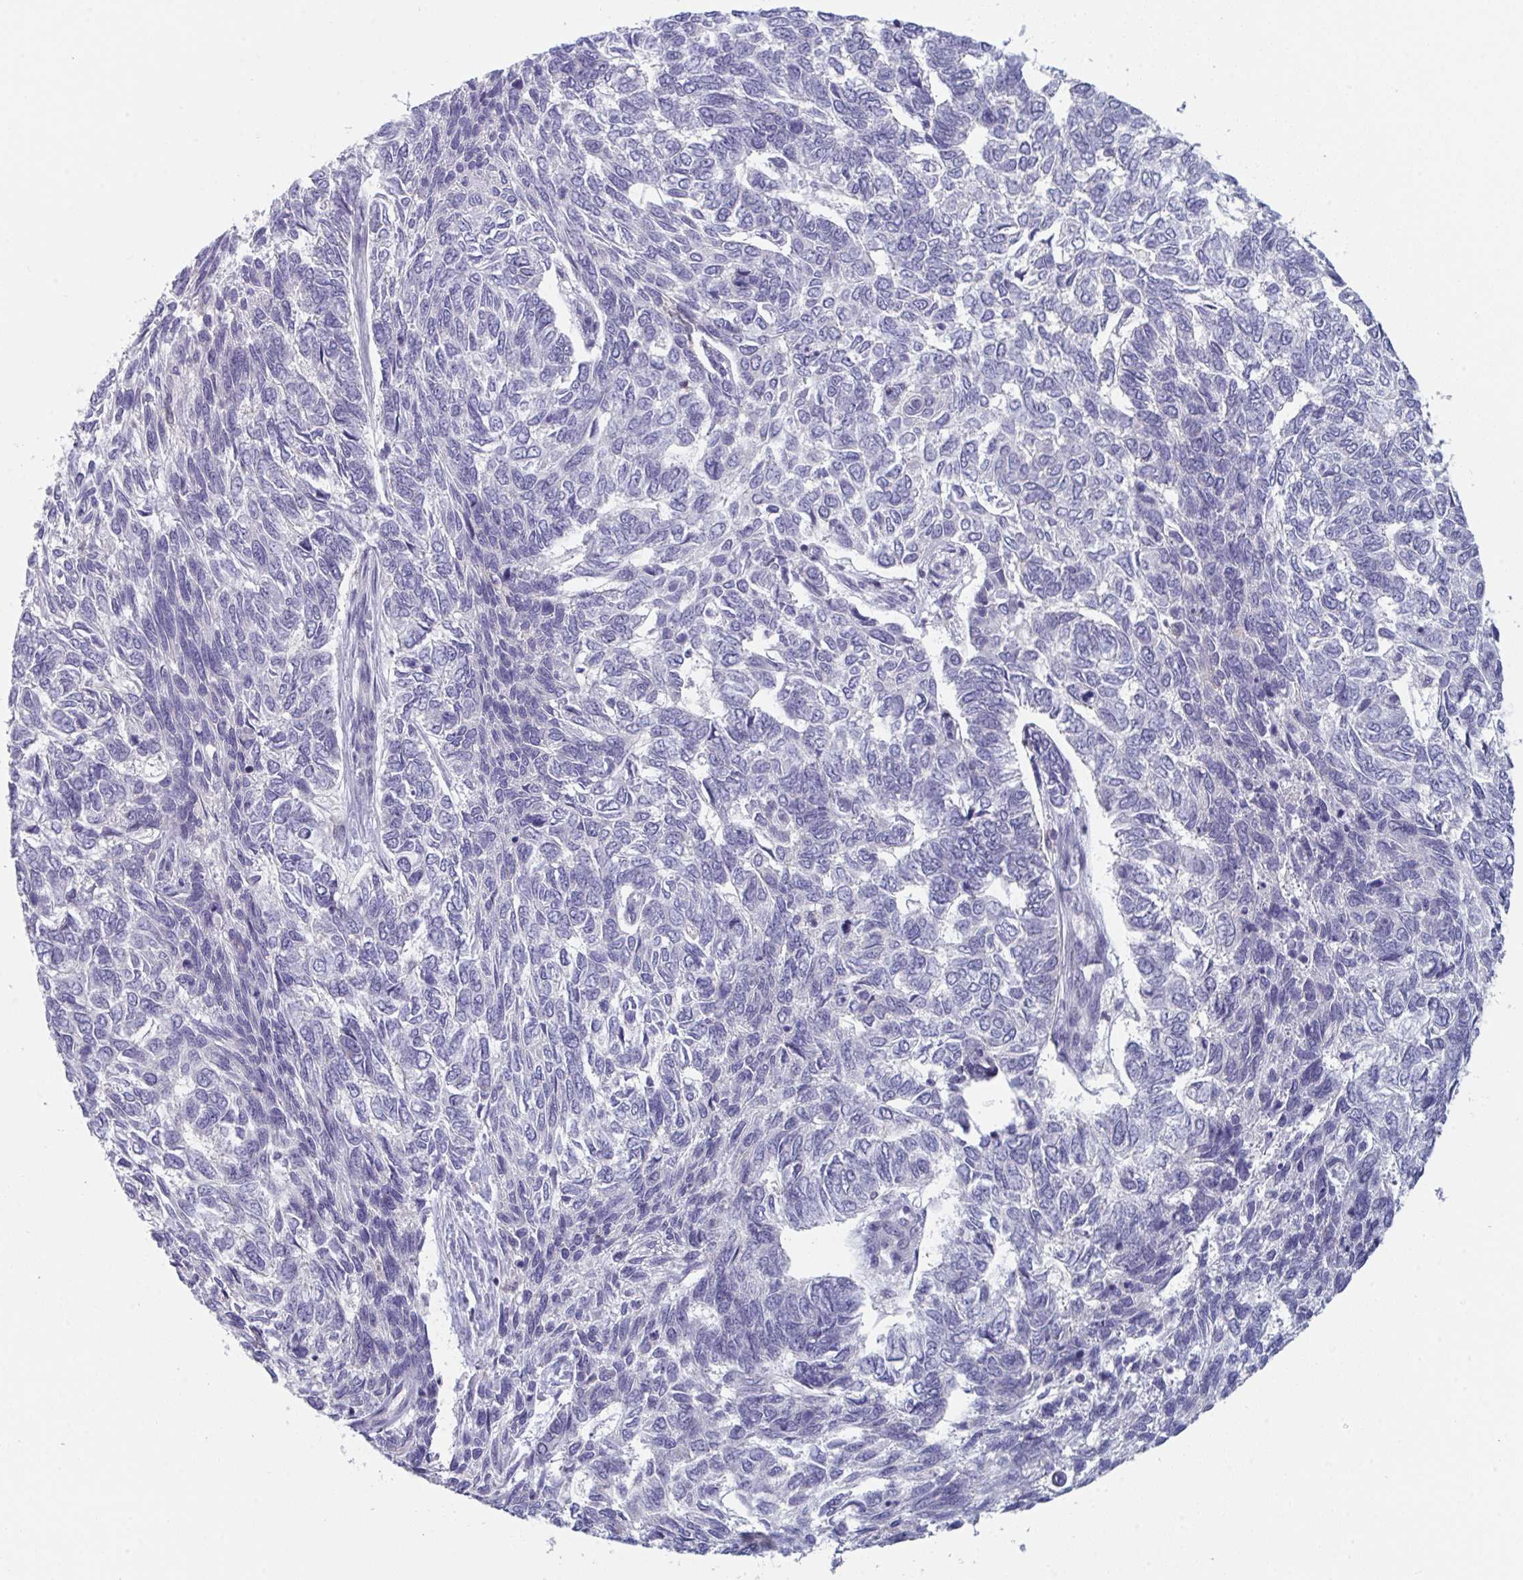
{"staining": {"intensity": "negative", "quantity": "none", "location": "none"}, "tissue": "skin cancer", "cell_type": "Tumor cells", "image_type": "cancer", "snomed": [{"axis": "morphology", "description": "Basal cell carcinoma"}, {"axis": "topography", "description": "Skin"}], "caption": "Histopathology image shows no protein positivity in tumor cells of skin cancer tissue.", "gene": "DISP2", "patient": {"sex": "female", "age": 65}}